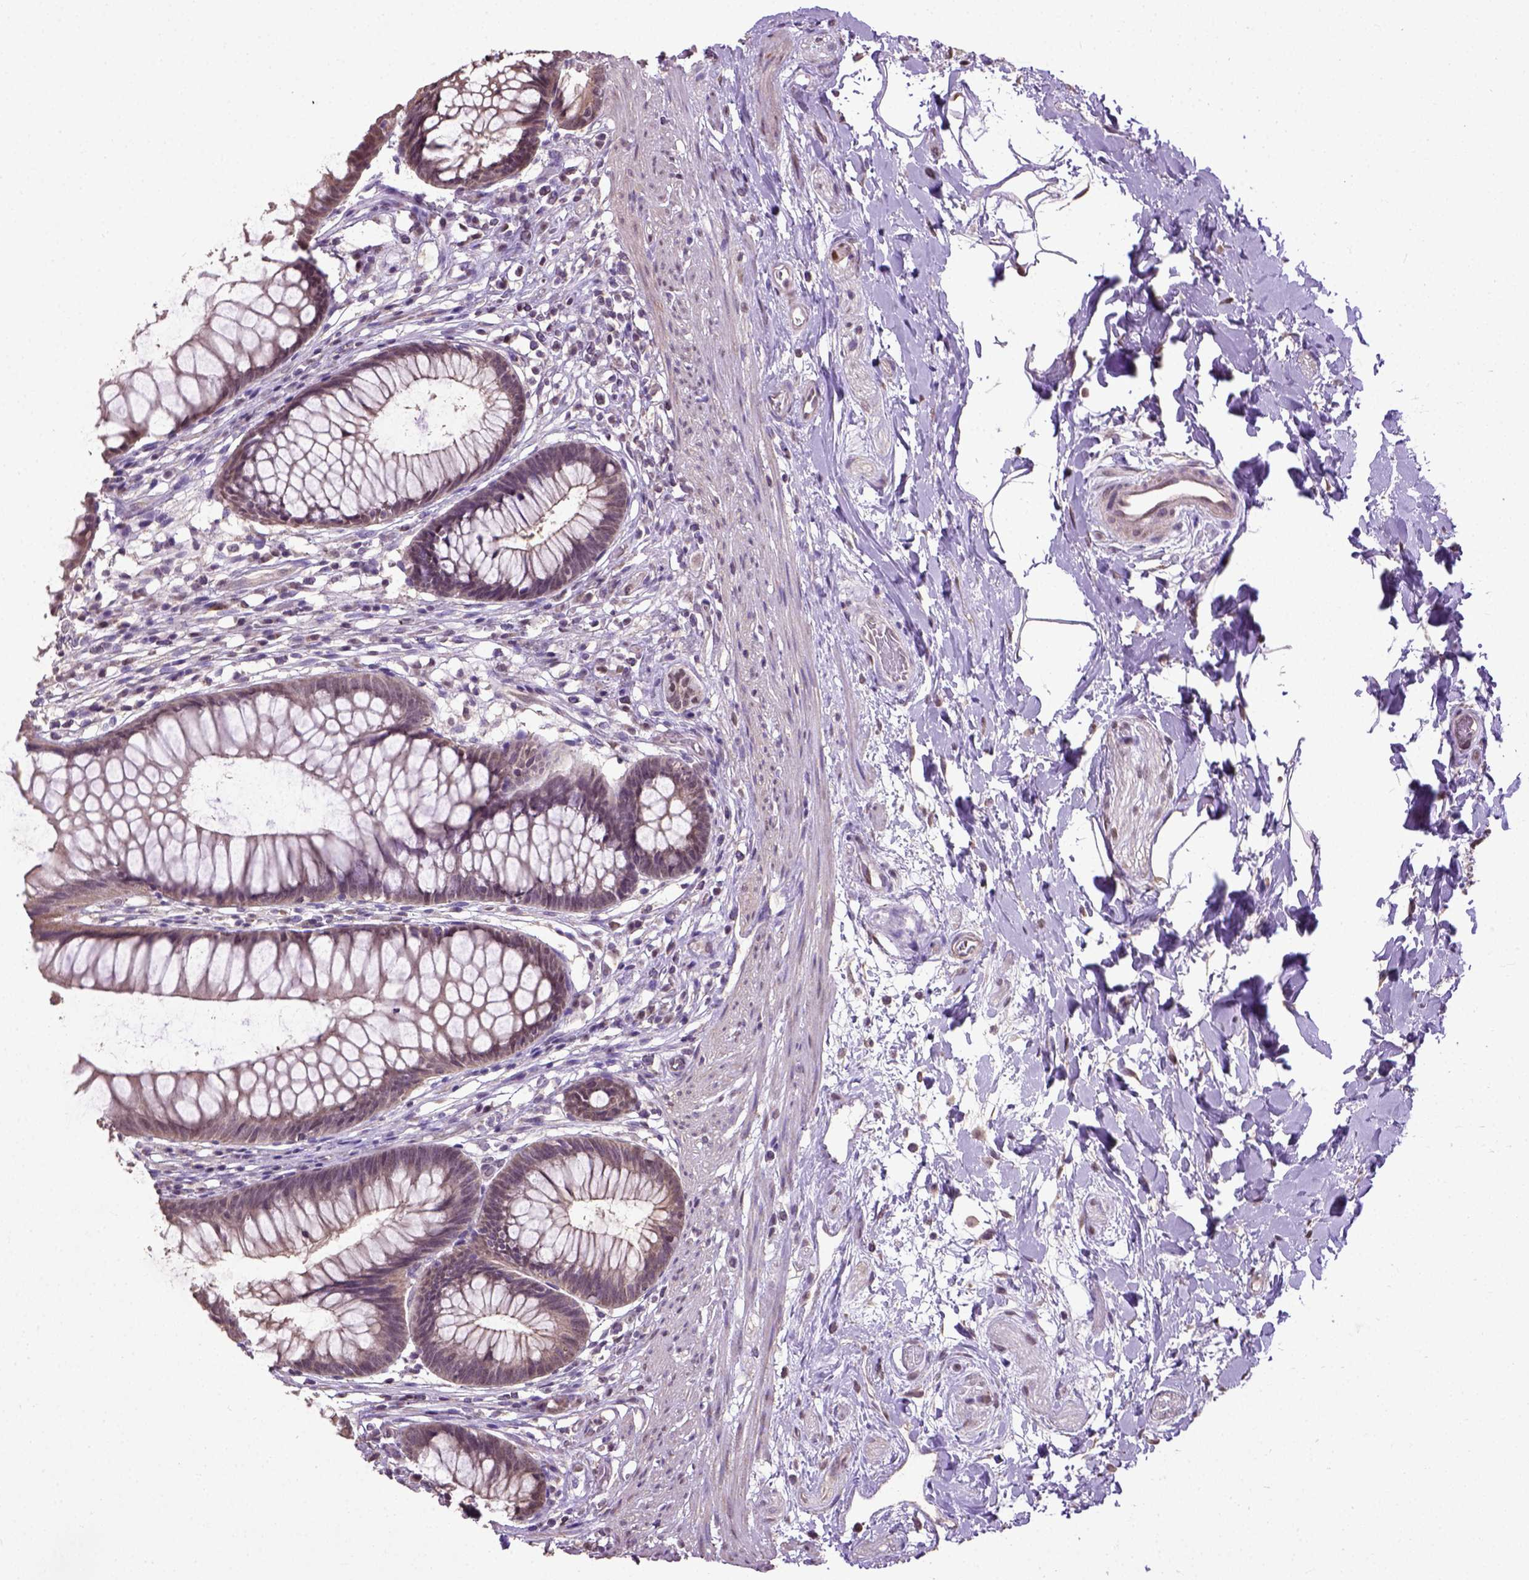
{"staining": {"intensity": "moderate", "quantity": "25%-75%", "location": "cytoplasmic/membranous"}, "tissue": "rectum", "cell_type": "Glandular cells", "image_type": "normal", "snomed": [{"axis": "morphology", "description": "Normal tissue, NOS"}, {"axis": "topography", "description": "Smooth muscle"}, {"axis": "topography", "description": "Rectum"}], "caption": "Protein expression analysis of benign rectum exhibits moderate cytoplasmic/membranous staining in approximately 25%-75% of glandular cells.", "gene": "UBA3", "patient": {"sex": "male", "age": 53}}